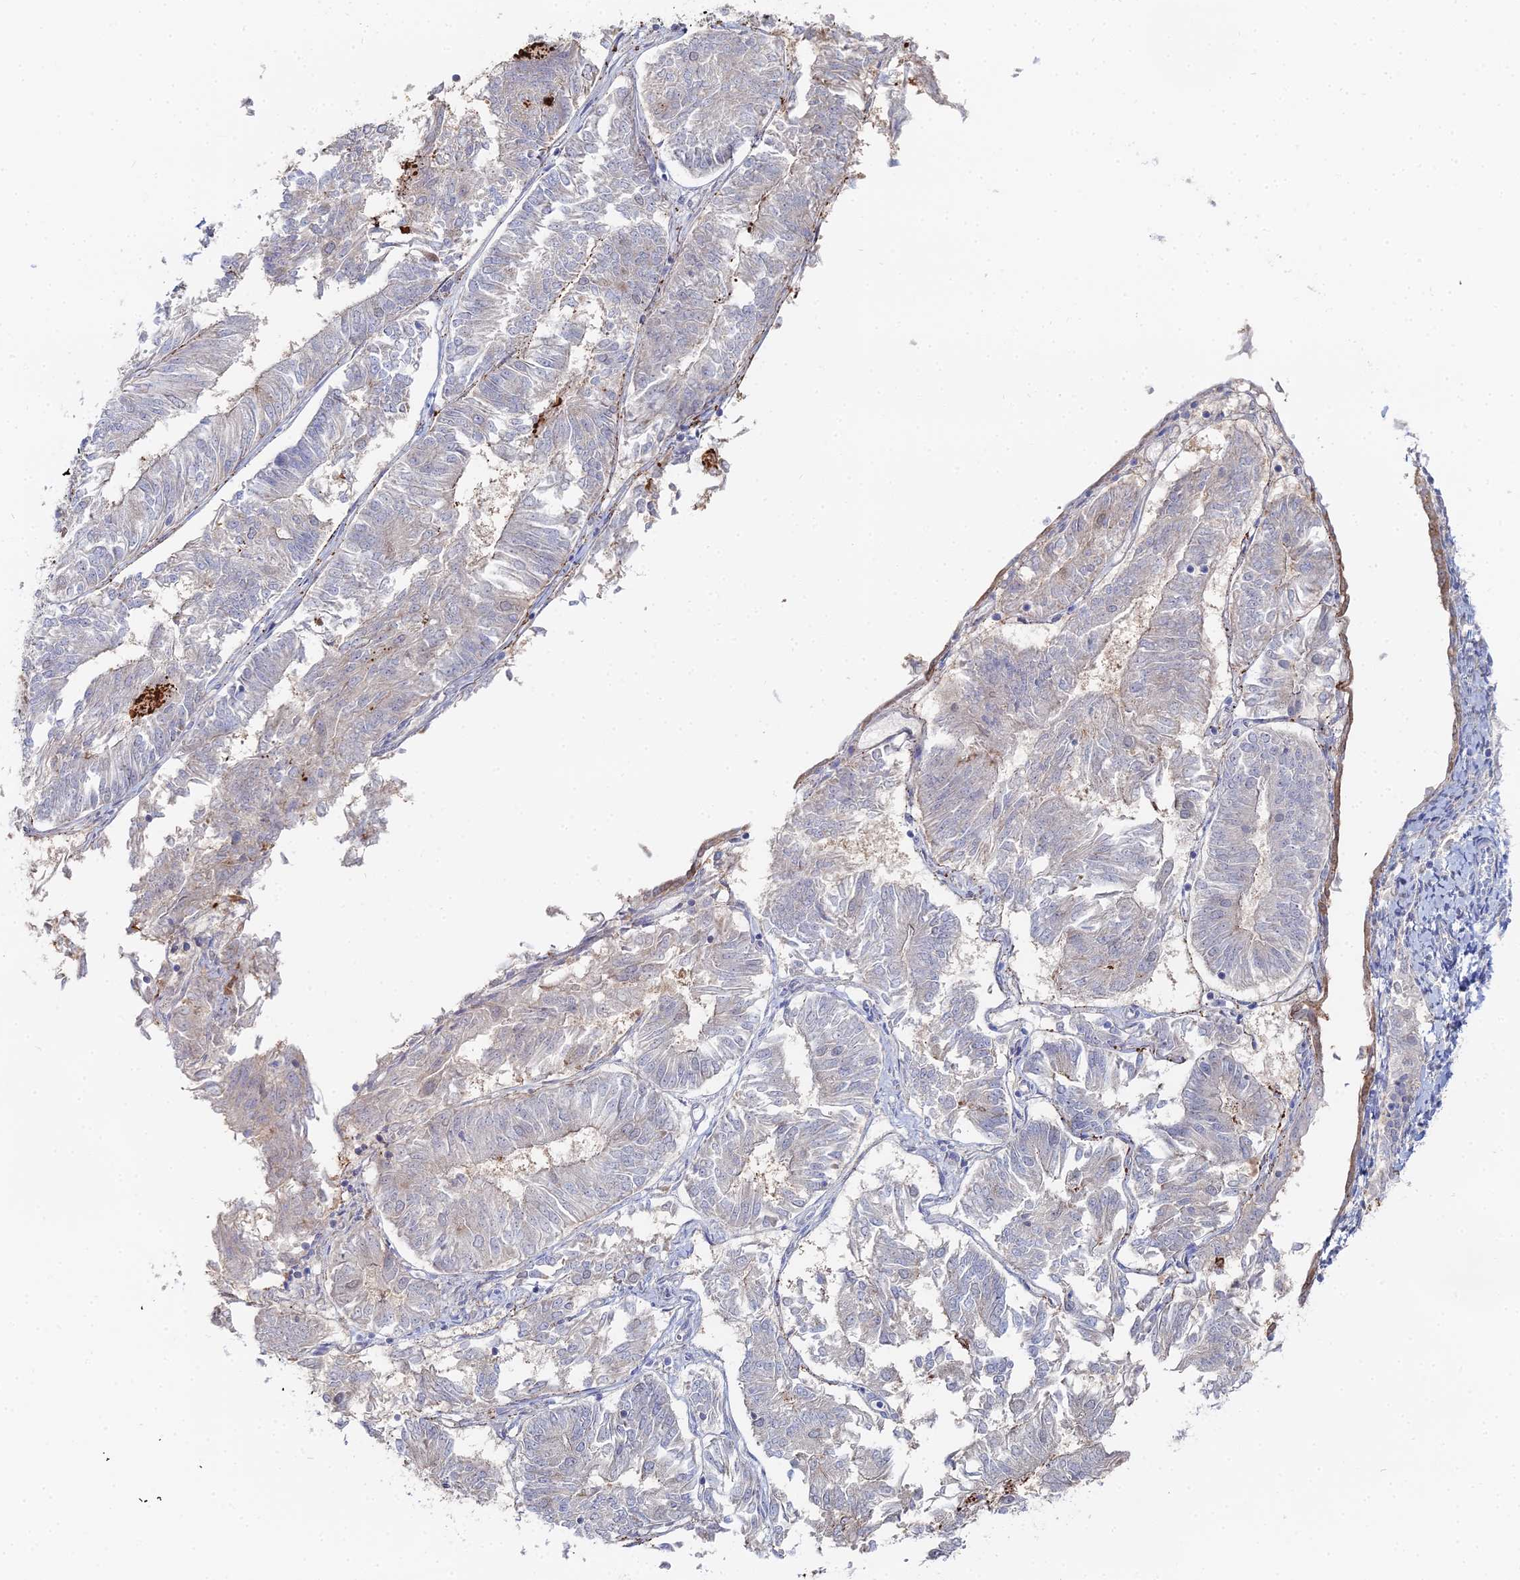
{"staining": {"intensity": "negative", "quantity": "none", "location": "none"}, "tissue": "endometrial cancer", "cell_type": "Tumor cells", "image_type": "cancer", "snomed": [{"axis": "morphology", "description": "Adenocarcinoma, NOS"}, {"axis": "topography", "description": "Endometrium"}], "caption": "This is an immunohistochemistry photomicrograph of adenocarcinoma (endometrial). There is no expression in tumor cells.", "gene": "THAP4", "patient": {"sex": "female", "age": 58}}